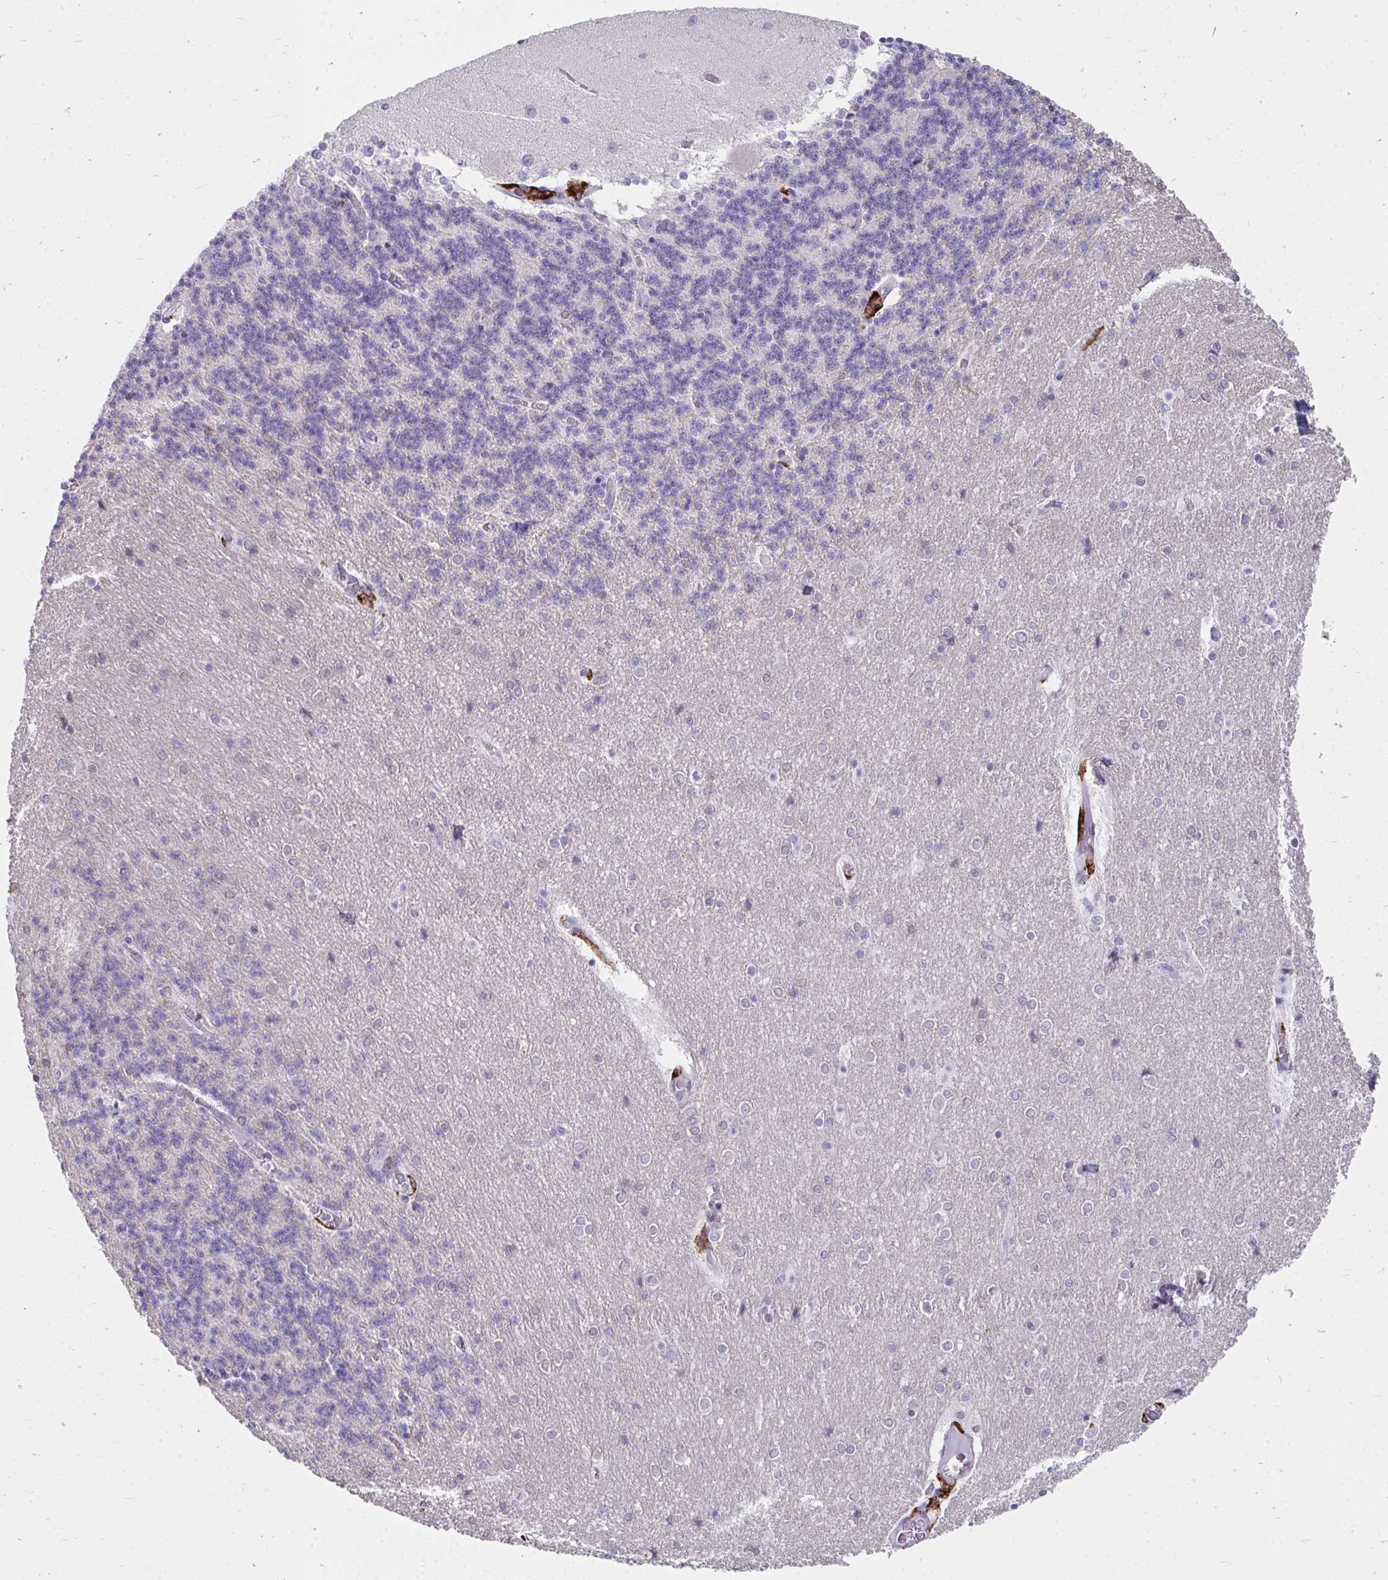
{"staining": {"intensity": "negative", "quantity": "none", "location": "none"}, "tissue": "cerebellum", "cell_type": "Cells in granular layer", "image_type": "normal", "snomed": [{"axis": "morphology", "description": "Normal tissue, NOS"}, {"axis": "topography", "description": "Cerebellum"}], "caption": "Human cerebellum stained for a protein using immunohistochemistry shows no positivity in cells in granular layer.", "gene": "CD163", "patient": {"sex": "female", "age": 54}}